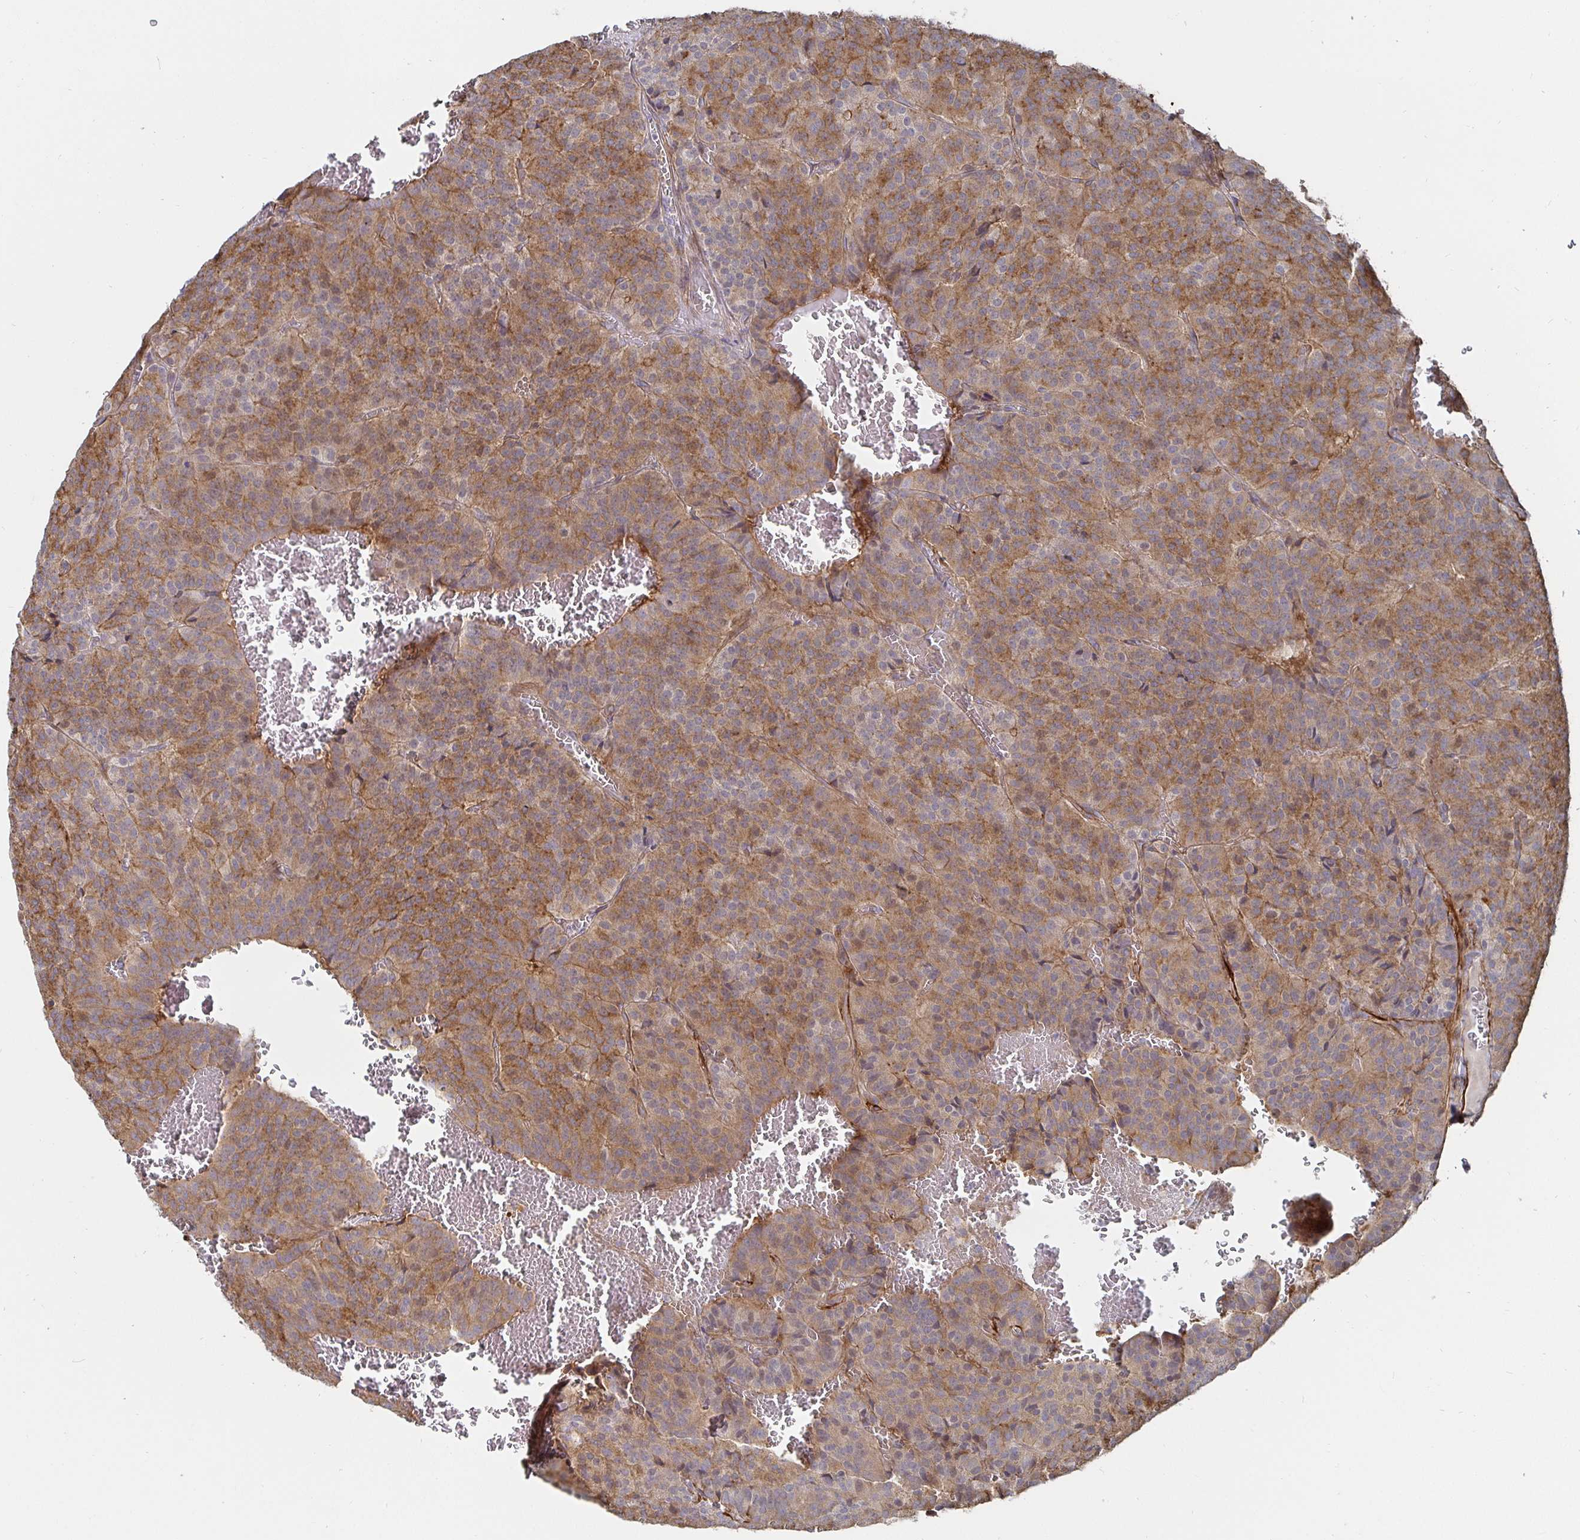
{"staining": {"intensity": "moderate", "quantity": ">75%", "location": "cytoplasmic/membranous,nuclear"}, "tissue": "carcinoid", "cell_type": "Tumor cells", "image_type": "cancer", "snomed": [{"axis": "morphology", "description": "Carcinoid, malignant, NOS"}, {"axis": "topography", "description": "Lung"}], "caption": "IHC staining of carcinoid, which exhibits medium levels of moderate cytoplasmic/membranous and nuclear positivity in about >75% of tumor cells indicating moderate cytoplasmic/membranous and nuclear protein expression. The staining was performed using DAB (3,3'-diaminobenzidine) (brown) for protein detection and nuclei were counterstained in hematoxylin (blue).", "gene": "GJA4", "patient": {"sex": "male", "age": 70}}